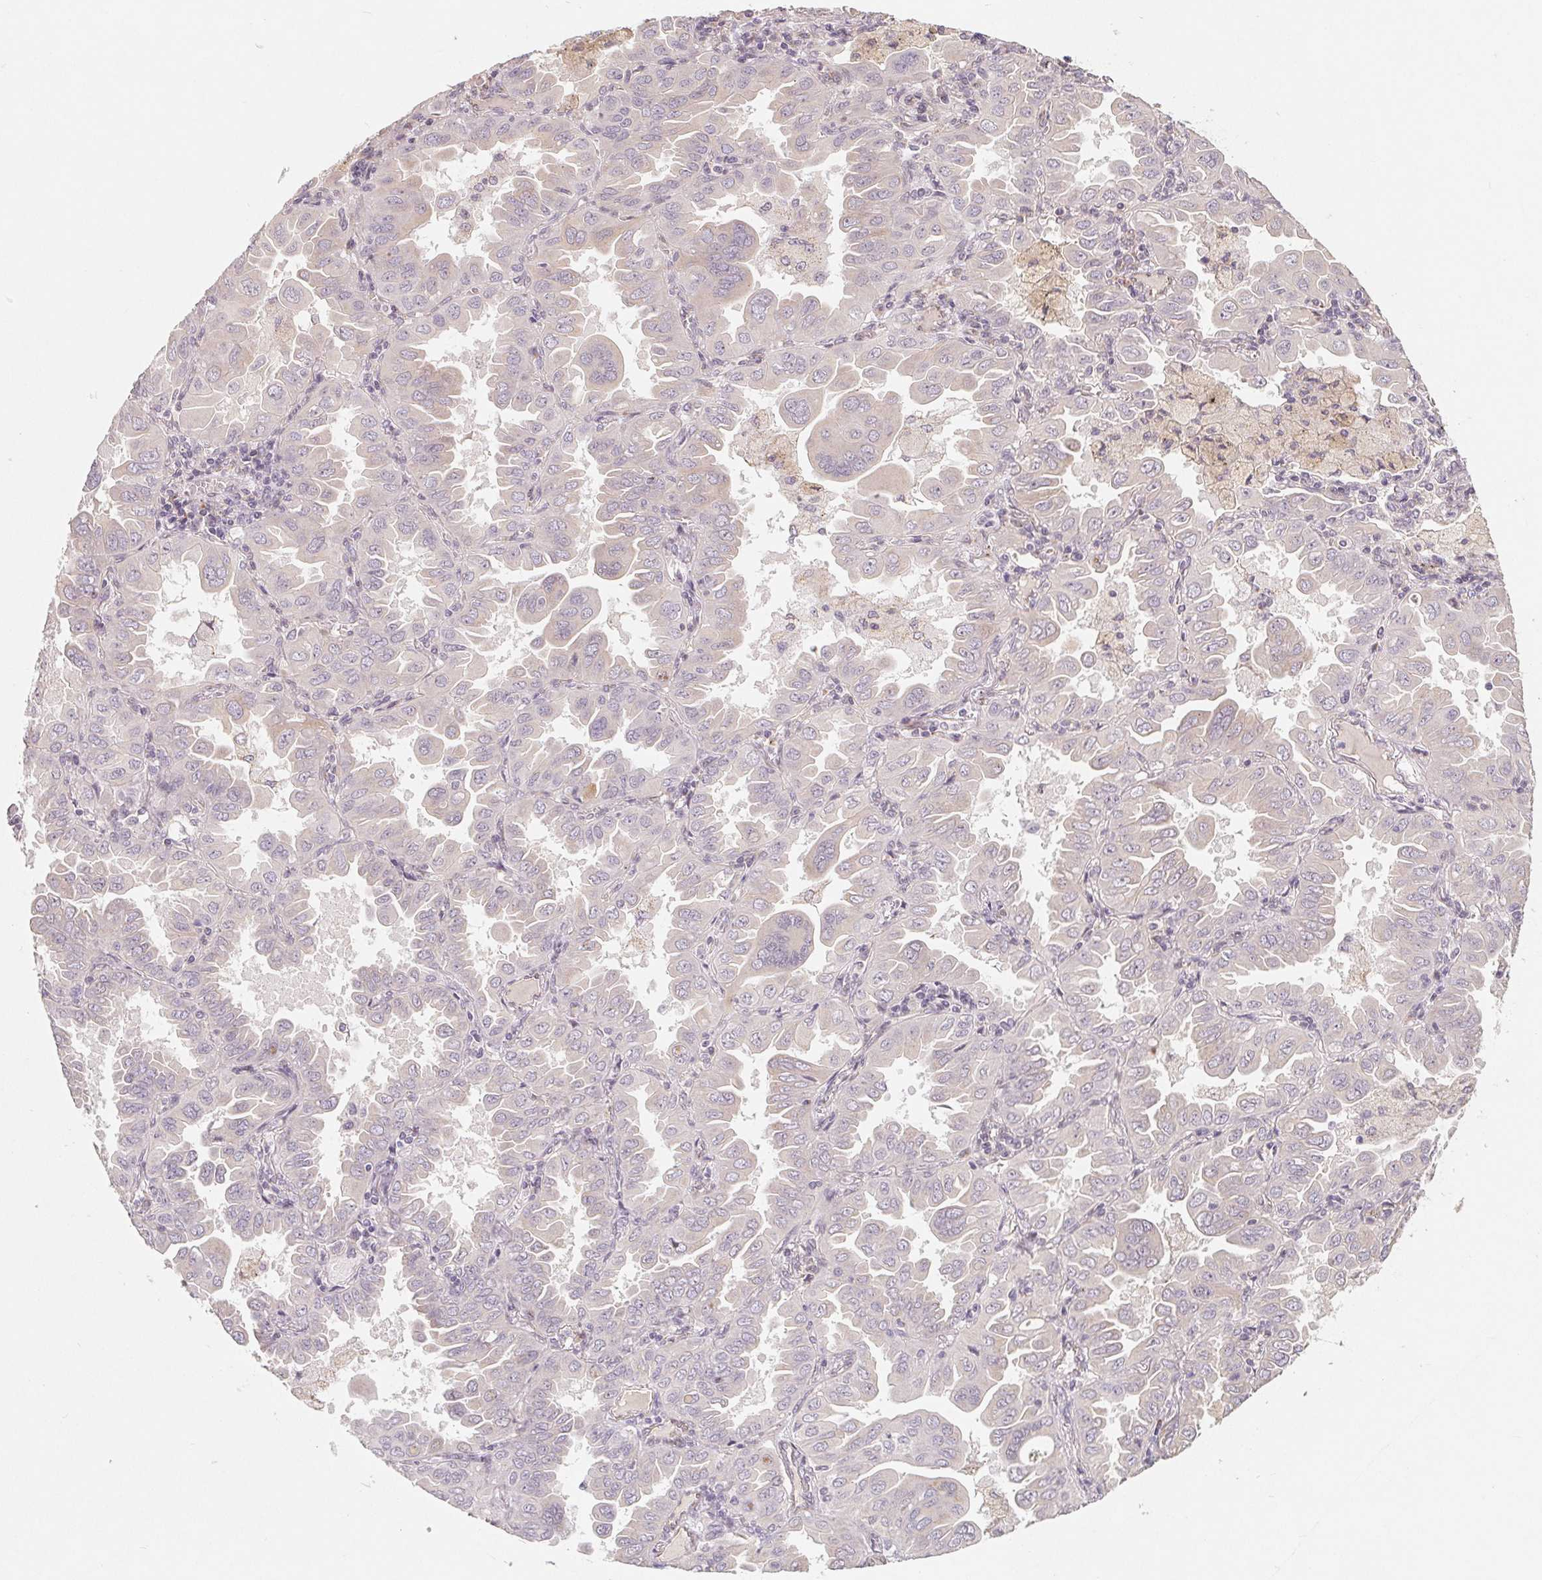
{"staining": {"intensity": "weak", "quantity": "<25%", "location": "cytoplasmic/membranous"}, "tissue": "lung cancer", "cell_type": "Tumor cells", "image_type": "cancer", "snomed": [{"axis": "morphology", "description": "Adenocarcinoma, NOS"}, {"axis": "topography", "description": "Lung"}], "caption": "The micrograph displays no staining of tumor cells in adenocarcinoma (lung).", "gene": "TMSB15B", "patient": {"sex": "male", "age": 64}}